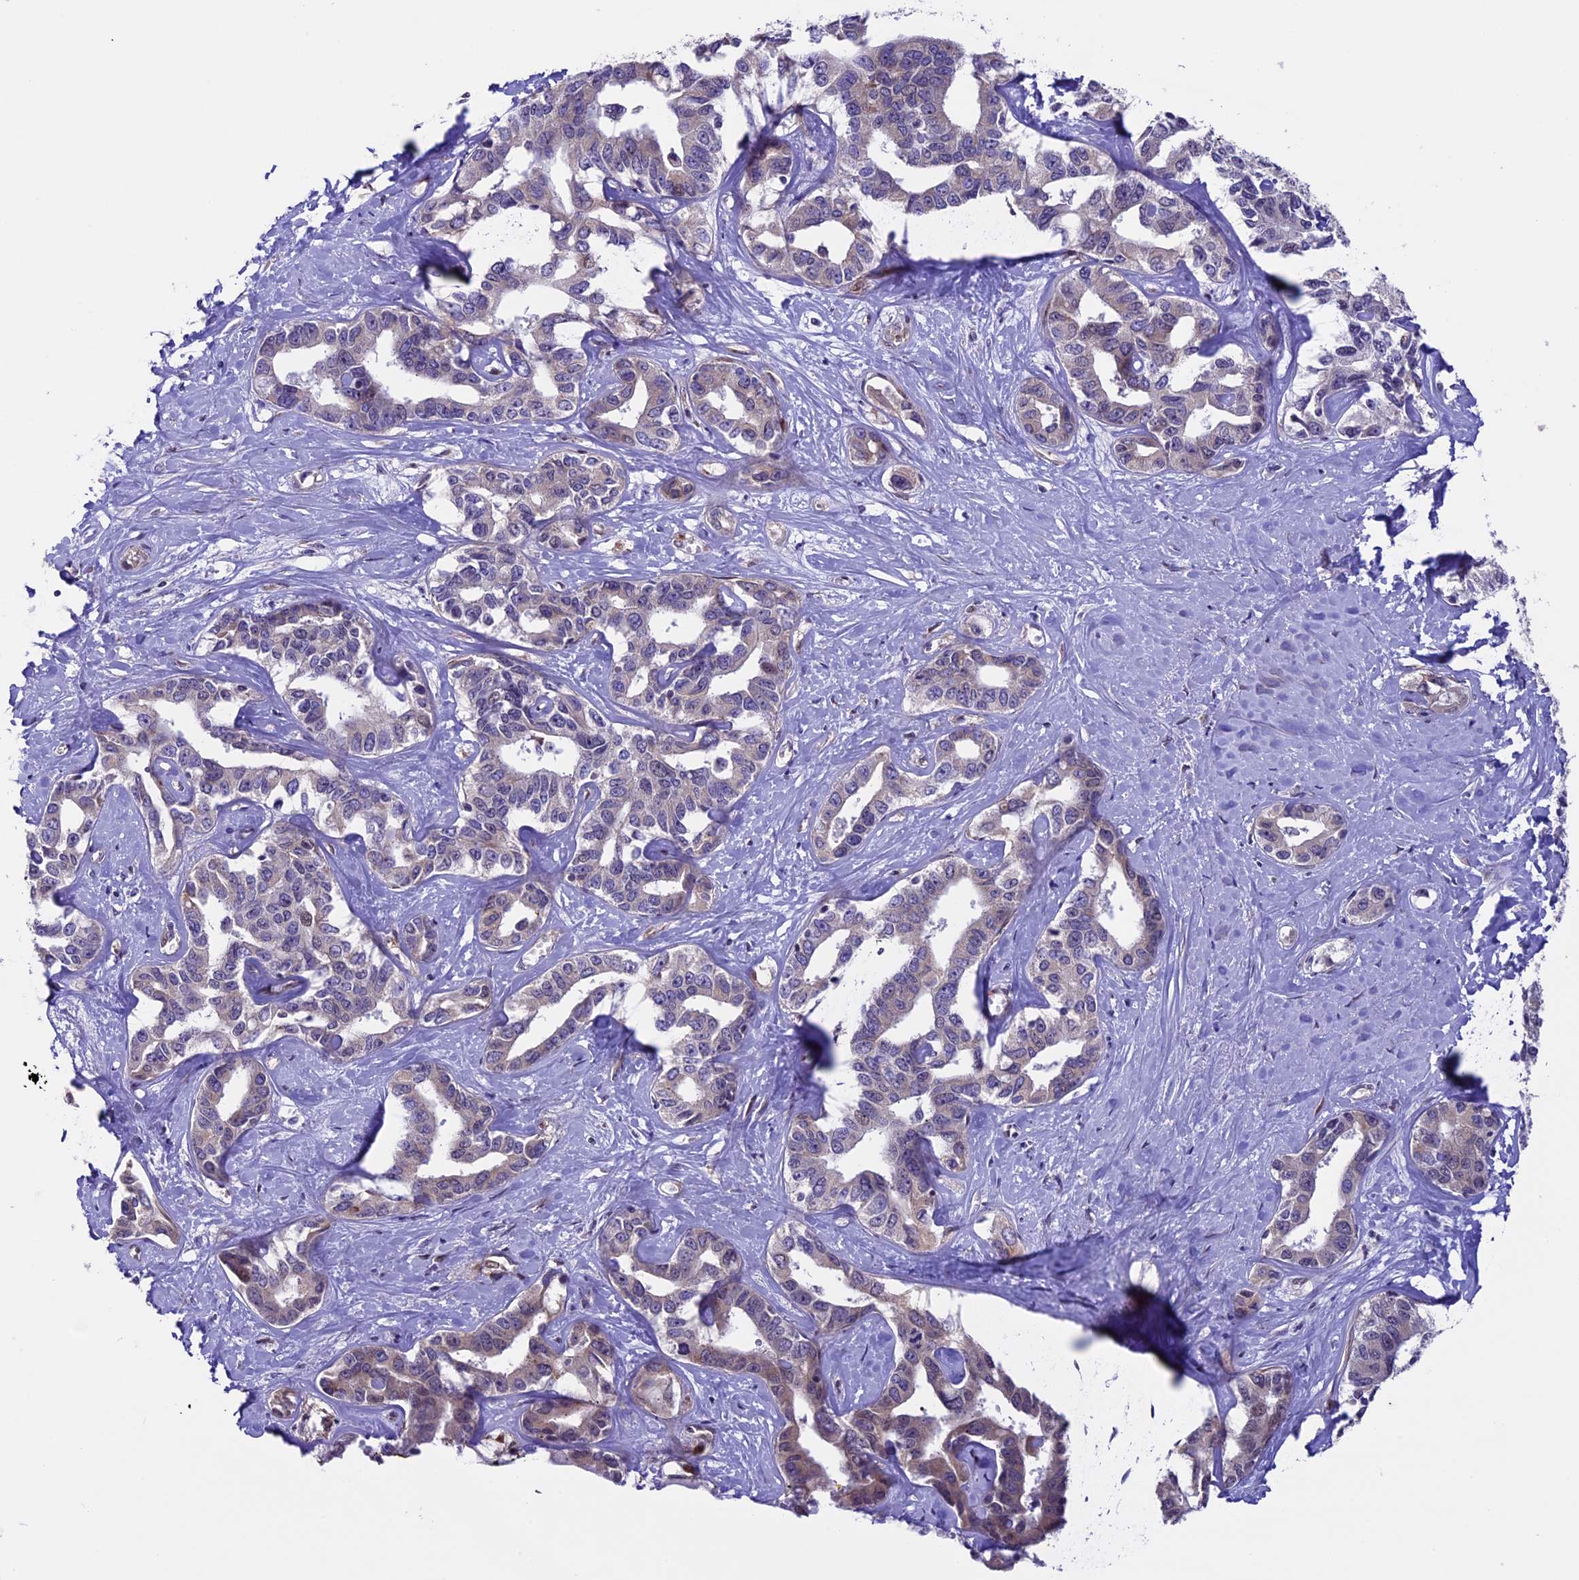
{"staining": {"intensity": "weak", "quantity": "<25%", "location": "cytoplasmic/membranous"}, "tissue": "liver cancer", "cell_type": "Tumor cells", "image_type": "cancer", "snomed": [{"axis": "morphology", "description": "Cholangiocarcinoma"}, {"axis": "topography", "description": "Liver"}], "caption": "This image is of liver cholangiocarcinoma stained with immunohistochemistry to label a protein in brown with the nuclei are counter-stained blue. There is no positivity in tumor cells.", "gene": "TMEM171", "patient": {"sex": "male", "age": 59}}